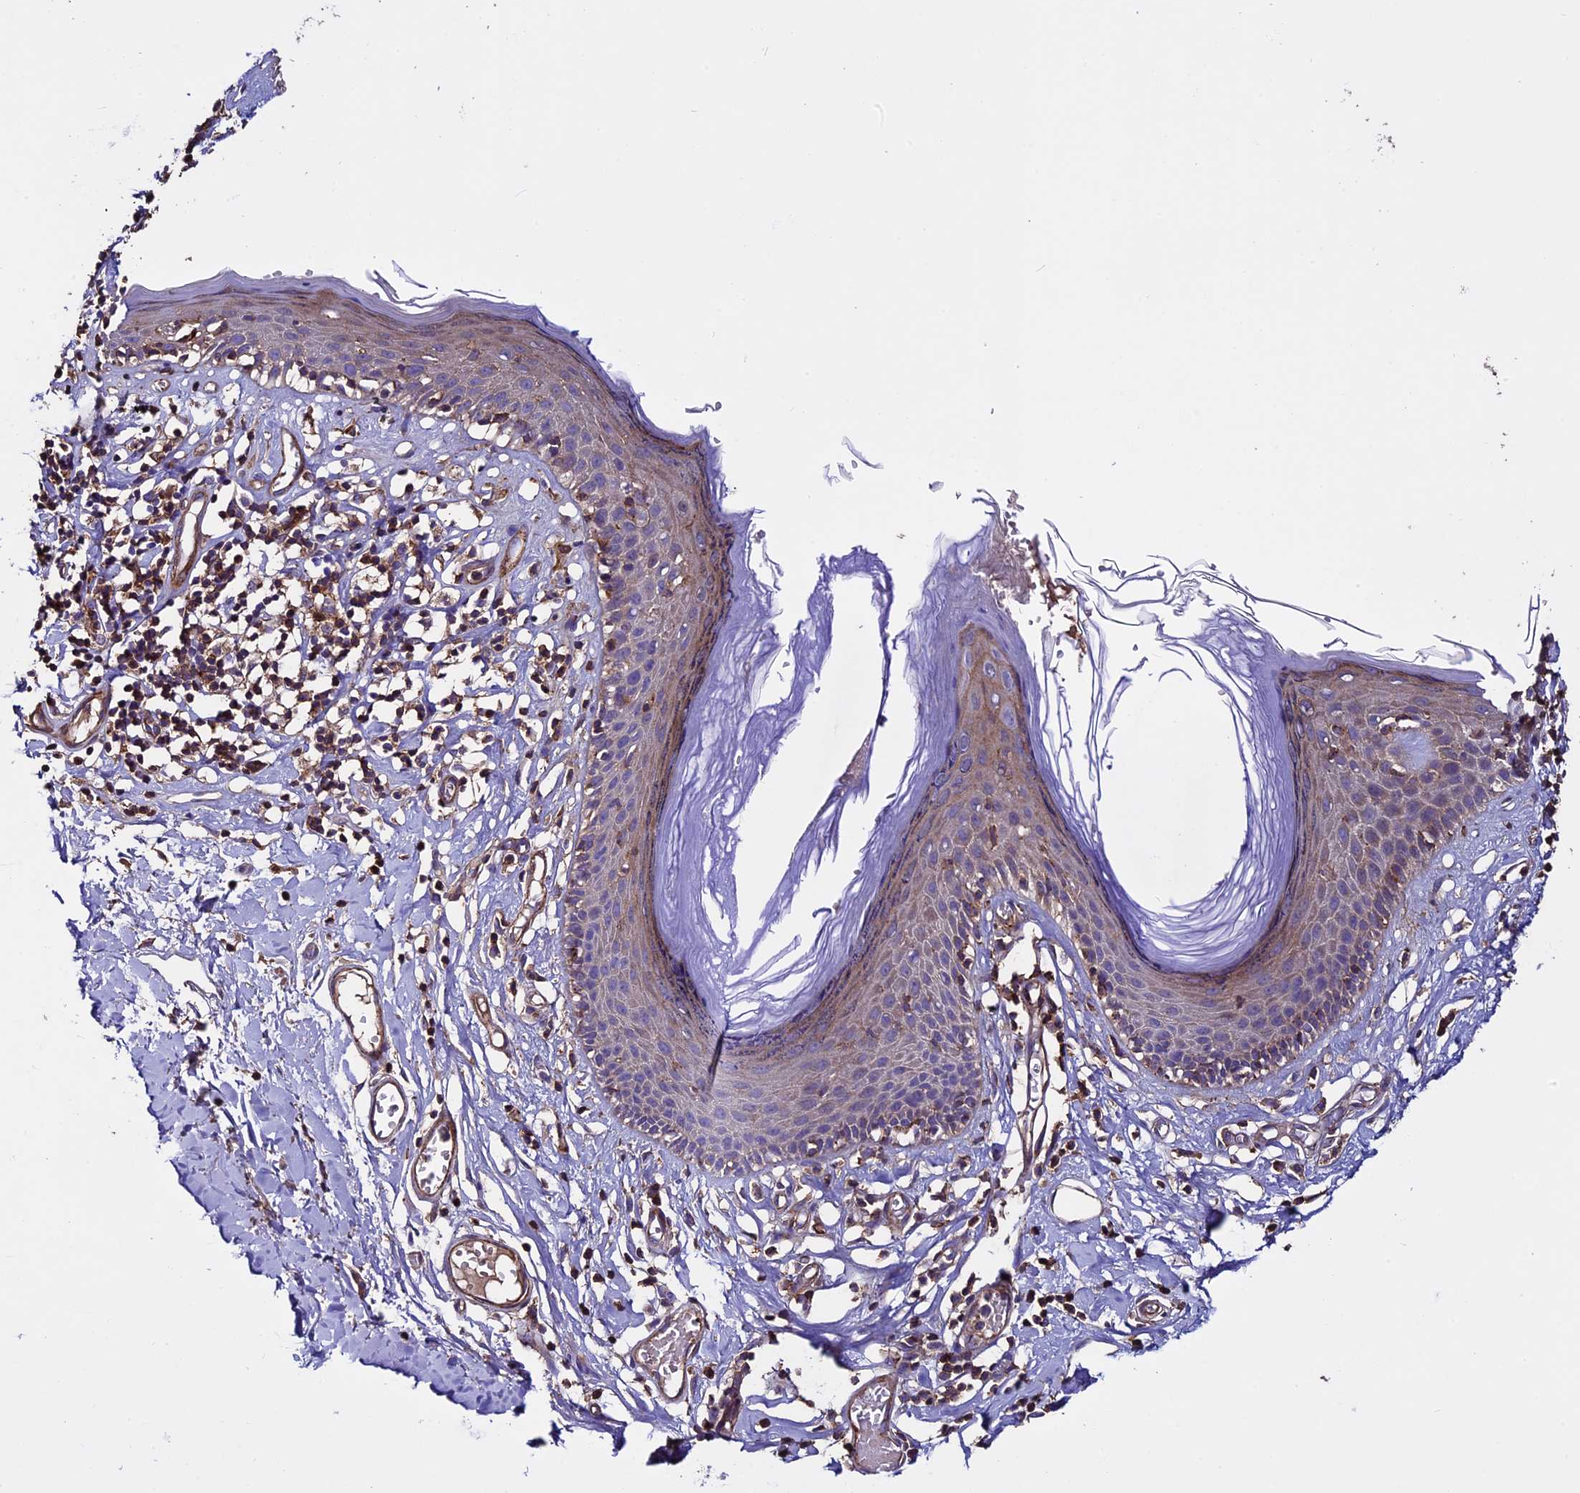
{"staining": {"intensity": "weak", "quantity": "25%-75%", "location": "cytoplasmic/membranous"}, "tissue": "skin", "cell_type": "Epidermal cells", "image_type": "normal", "snomed": [{"axis": "morphology", "description": "Normal tissue, NOS"}, {"axis": "topography", "description": "Adipose tissue"}, {"axis": "topography", "description": "Vascular tissue"}, {"axis": "topography", "description": "Vulva"}, {"axis": "topography", "description": "Peripheral nerve tissue"}], "caption": "IHC of unremarkable human skin reveals low levels of weak cytoplasmic/membranous expression in about 25%-75% of epidermal cells. (DAB IHC, brown staining for protein, blue staining for nuclei).", "gene": "EVA1B", "patient": {"sex": "female", "age": 86}}